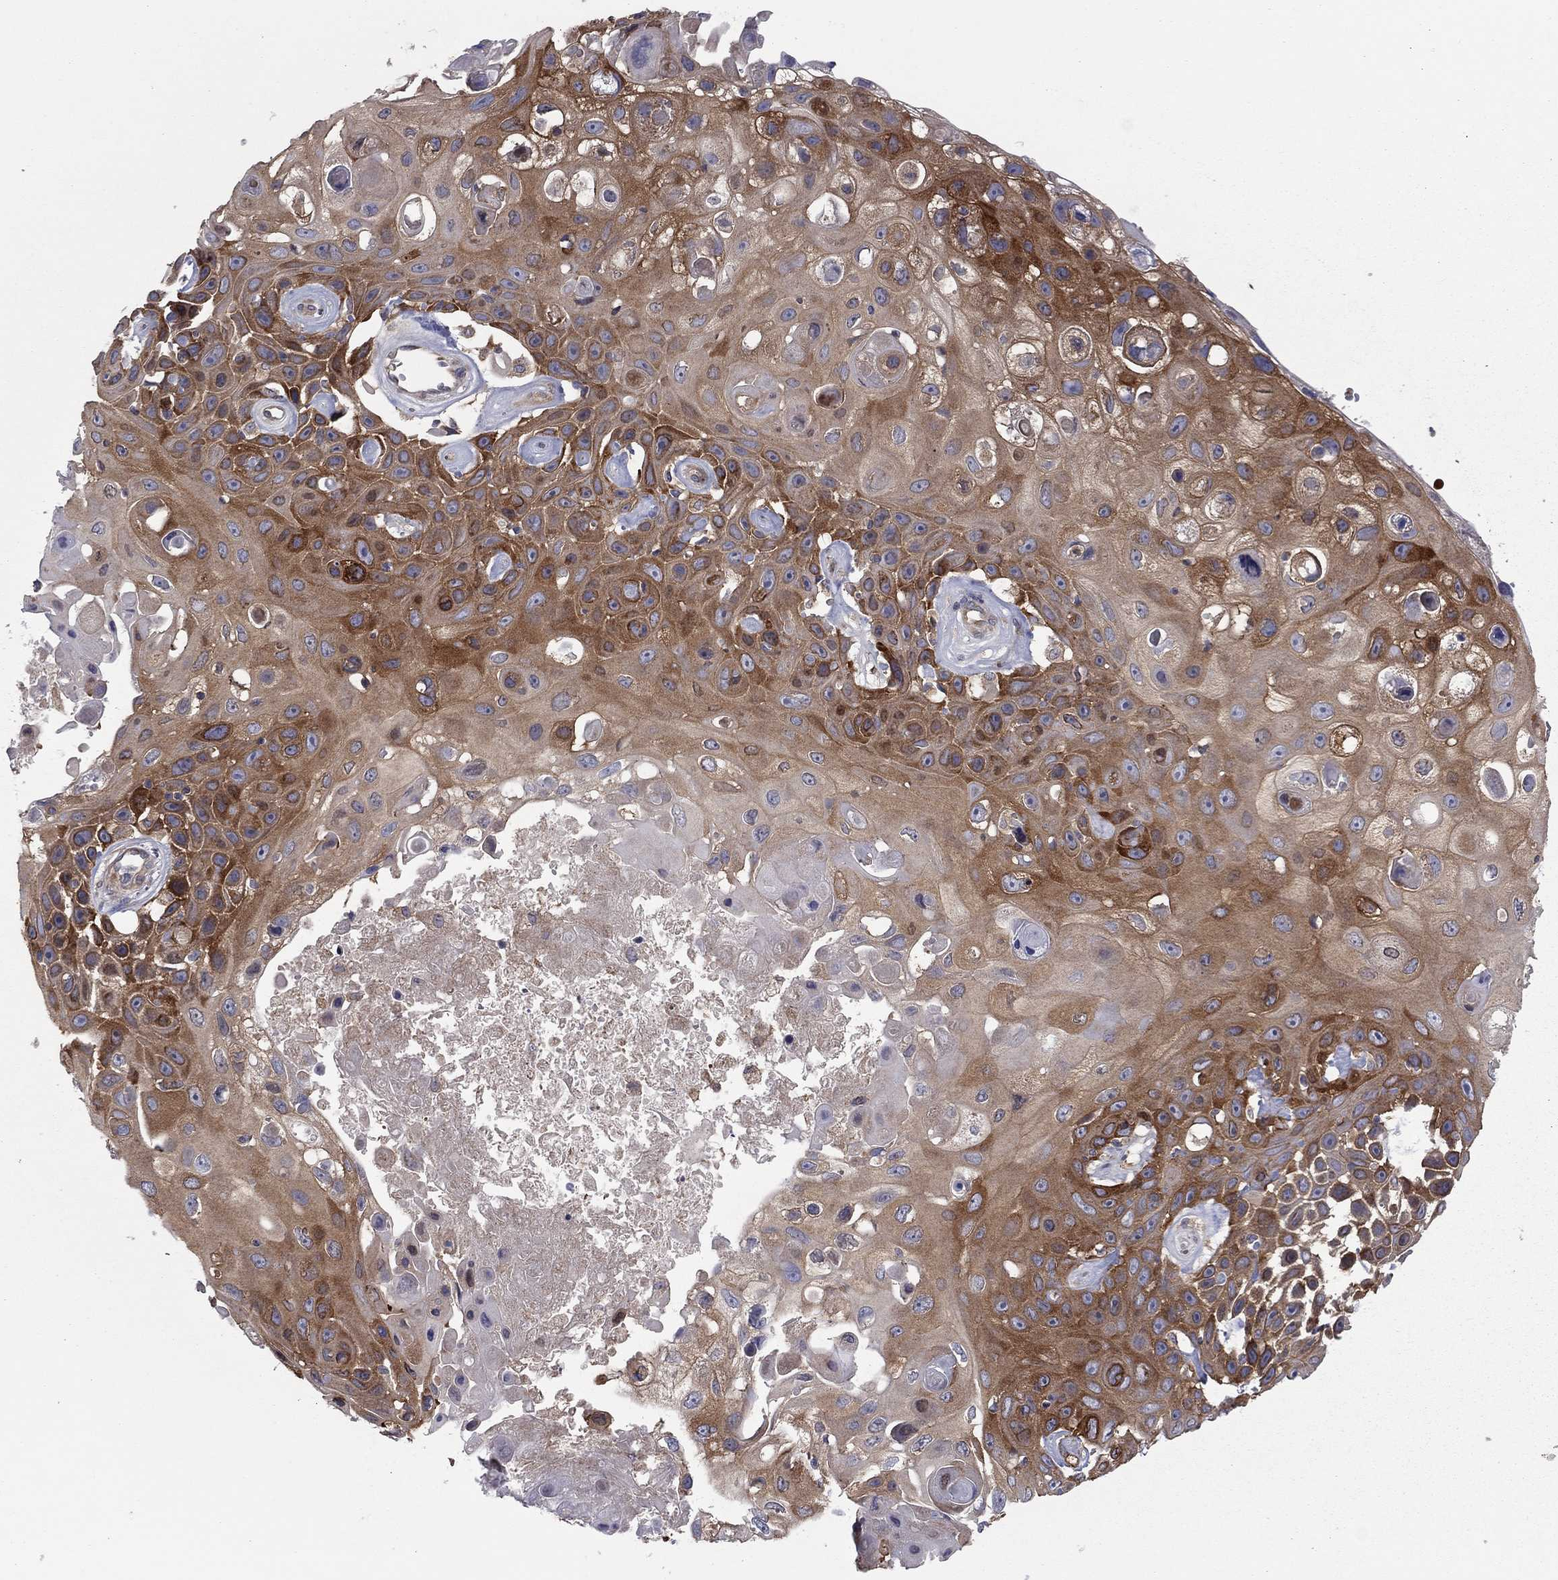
{"staining": {"intensity": "strong", "quantity": ">75%", "location": "cytoplasmic/membranous"}, "tissue": "skin cancer", "cell_type": "Tumor cells", "image_type": "cancer", "snomed": [{"axis": "morphology", "description": "Squamous cell carcinoma, NOS"}, {"axis": "topography", "description": "Skin"}], "caption": "High-power microscopy captured an immunohistochemistry (IHC) histopathology image of skin cancer (squamous cell carcinoma), revealing strong cytoplasmic/membranous staining in approximately >75% of tumor cells. Immunohistochemistry (ihc) stains the protein in brown and the nuclei are stained blue.", "gene": "RNF123", "patient": {"sex": "male", "age": 82}}